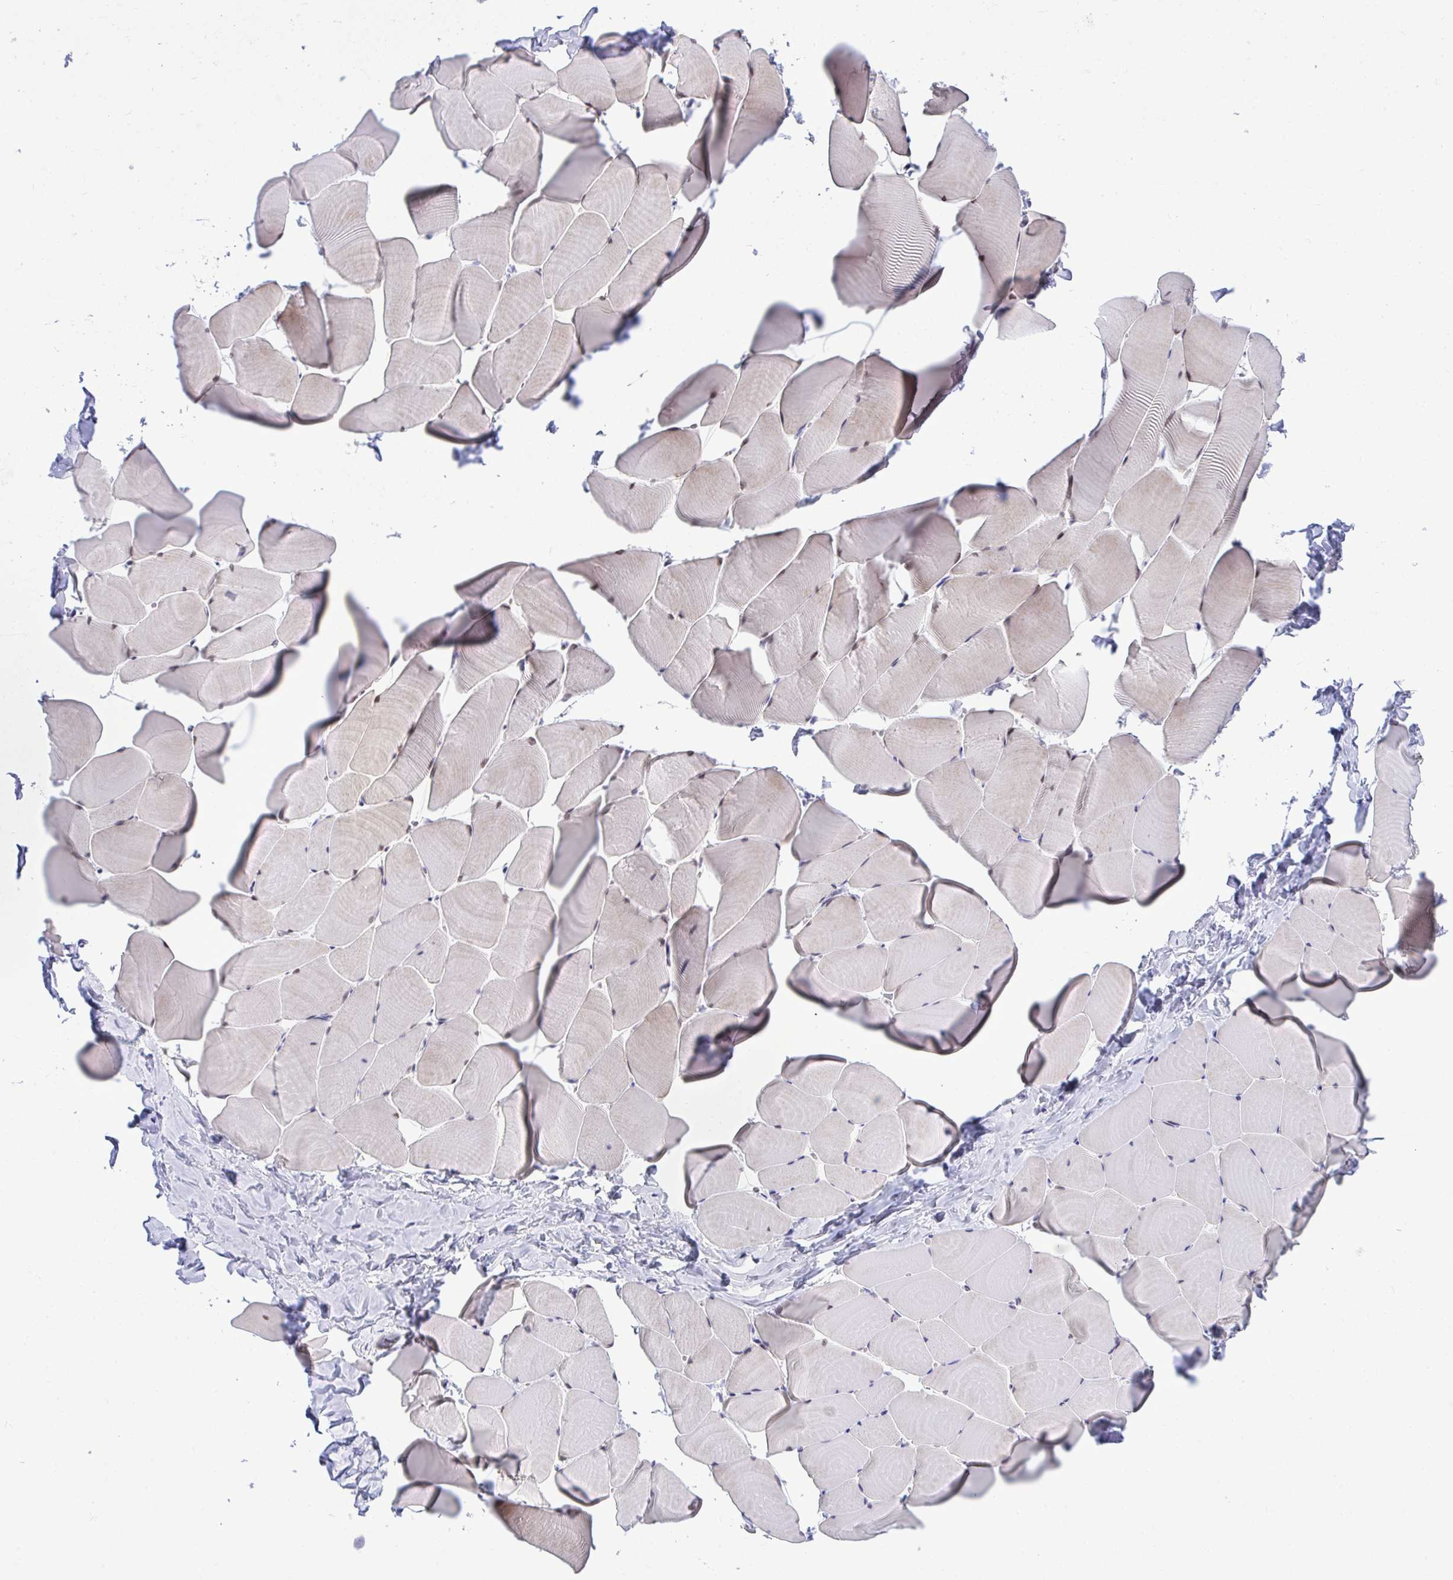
{"staining": {"intensity": "weak", "quantity": "<25%", "location": "cytoplasmic/membranous,nuclear"}, "tissue": "skeletal muscle", "cell_type": "Myocytes", "image_type": "normal", "snomed": [{"axis": "morphology", "description": "Normal tissue, NOS"}, {"axis": "topography", "description": "Skeletal muscle"}], "caption": "High power microscopy micrograph of an immunohistochemistry (IHC) image of benign skeletal muscle, revealing no significant staining in myocytes. (Brightfield microscopy of DAB (3,3'-diaminobenzidine) IHC at high magnification).", "gene": "TEAD4", "patient": {"sex": "male", "age": 25}}